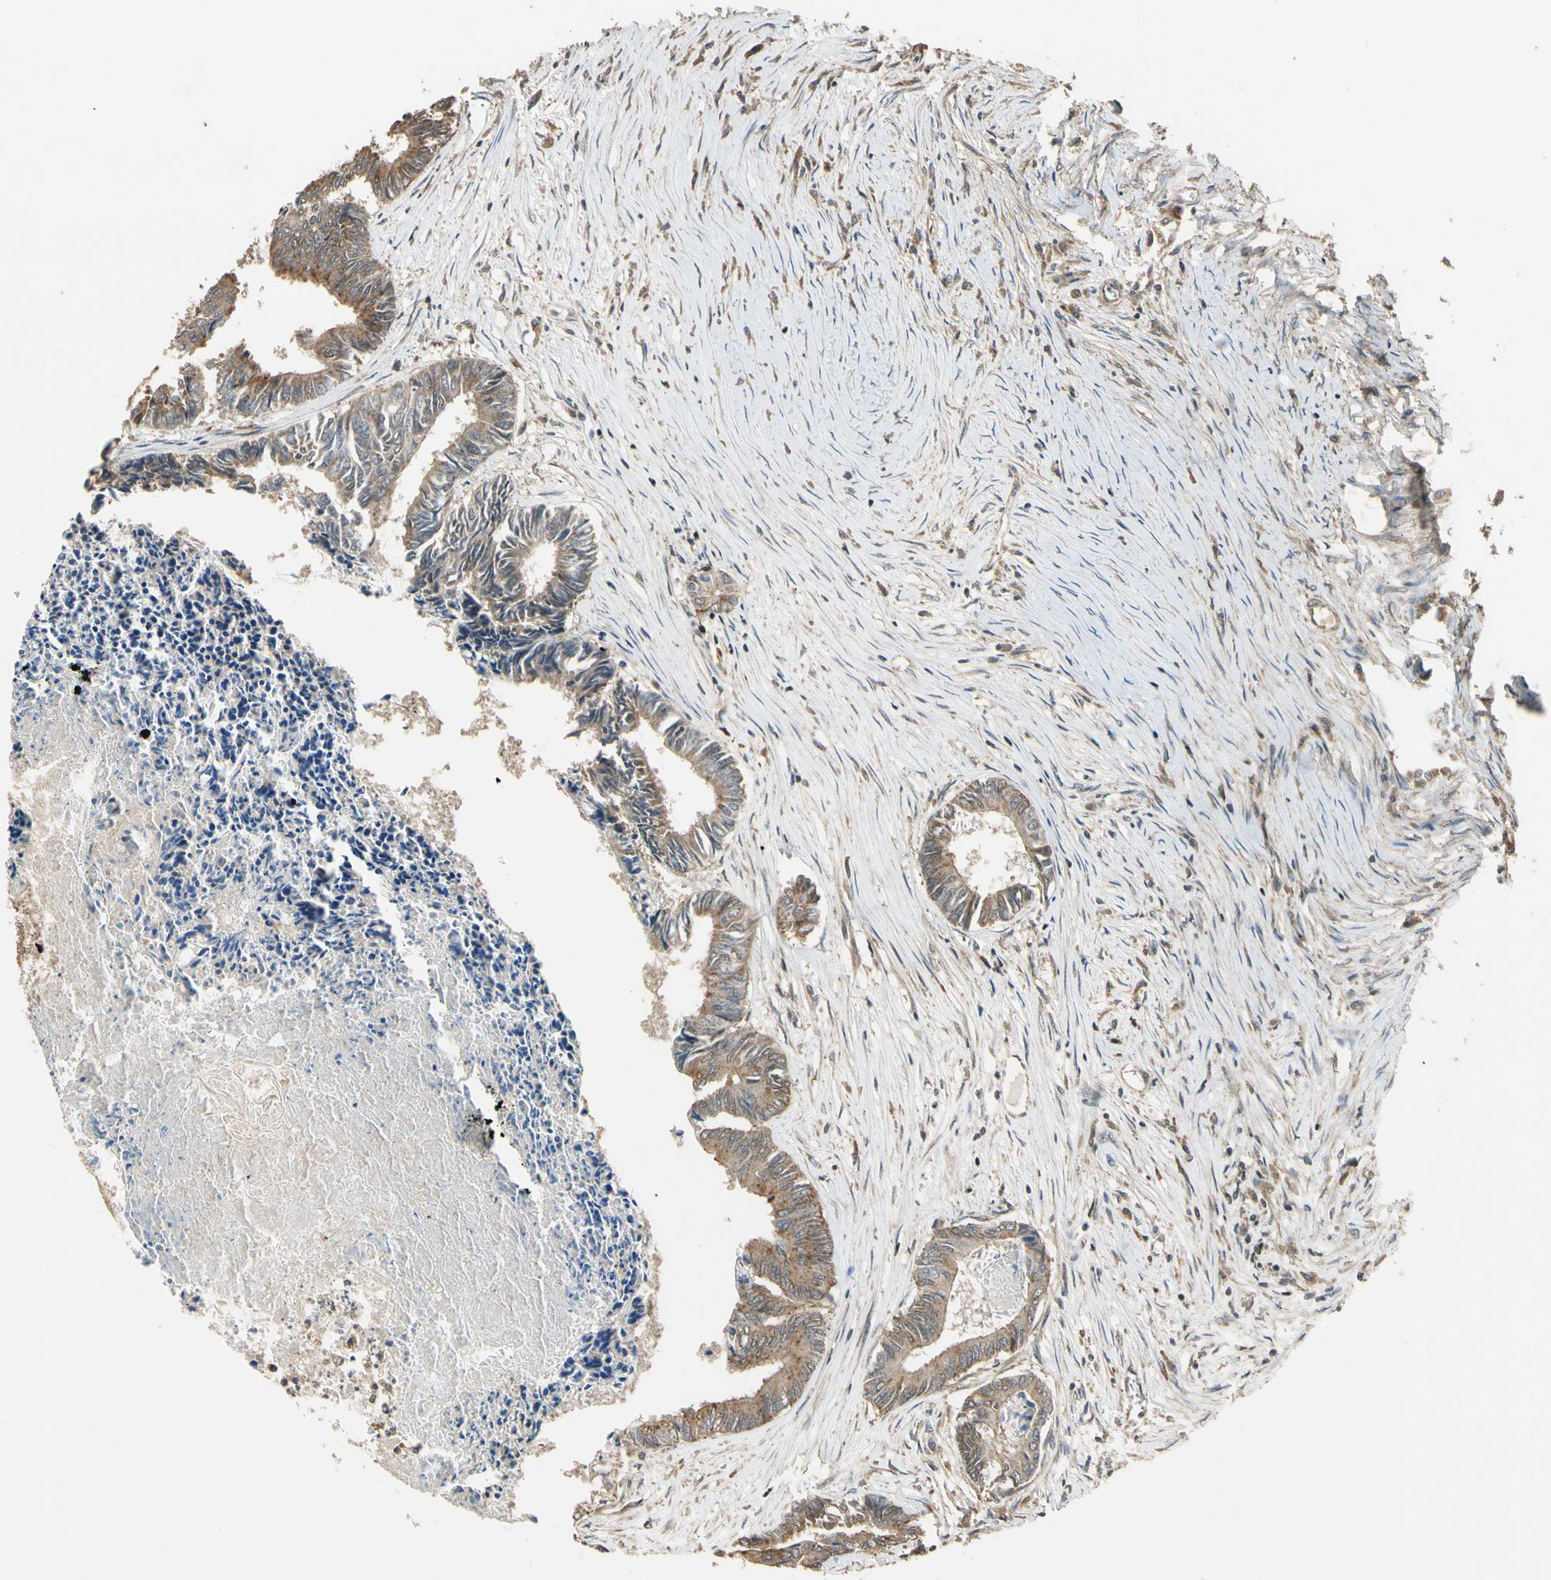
{"staining": {"intensity": "moderate", "quantity": ">75%", "location": "cytoplasmic/membranous"}, "tissue": "colorectal cancer", "cell_type": "Tumor cells", "image_type": "cancer", "snomed": [{"axis": "morphology", "description": "Adenocarcinoma, NOS"}, {"axis": "topography", "description": "Rectum"}], "caption": "Colorectal cancer tissue demonstrates moderate cytoplasmic/membranous staining in approximately >75% of tumor cells", "gene": "LAMTOR1", "patient": {"sex": "male", "age": 63}}